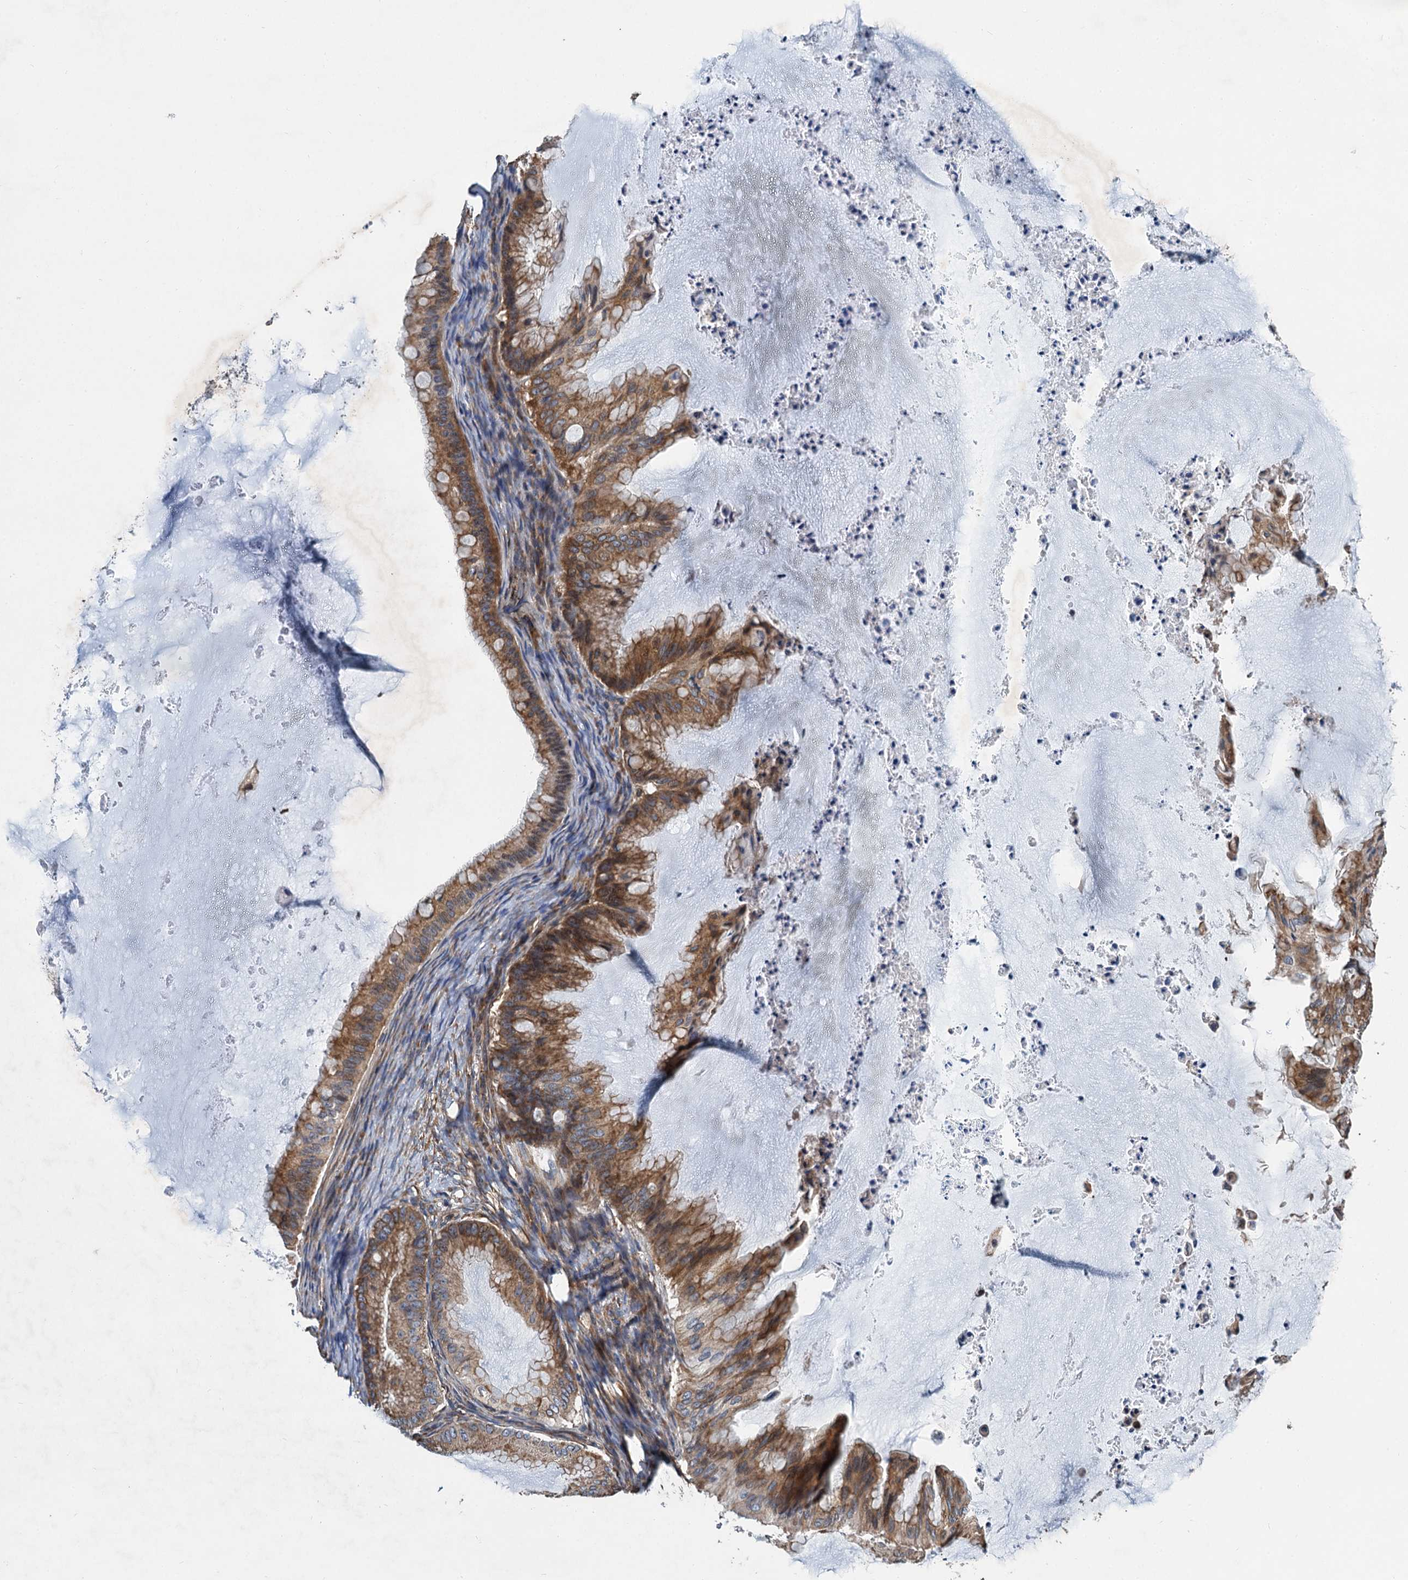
{"staining": {"intensity": "moderate", "quantity": ">75%", "location": "cytoplasmic/membranous"}, "tissue": "ovarian cancer", "cell_type": "Tumor cells", "image_type": "cancer", "snomed": [{"axis": "morphology", "description": "Cystadenocarcinoma, mucinous, NOS"}, {"axis": "topography", "description": "Ovary"}], "caption": "Human ovarian cancer (mucinous cystadenocarcinoma) stained with a protein marker displays moderate staining in tumor cells.", "gene": "LINS1", "patient": {"sex": "female", "age": 71}}